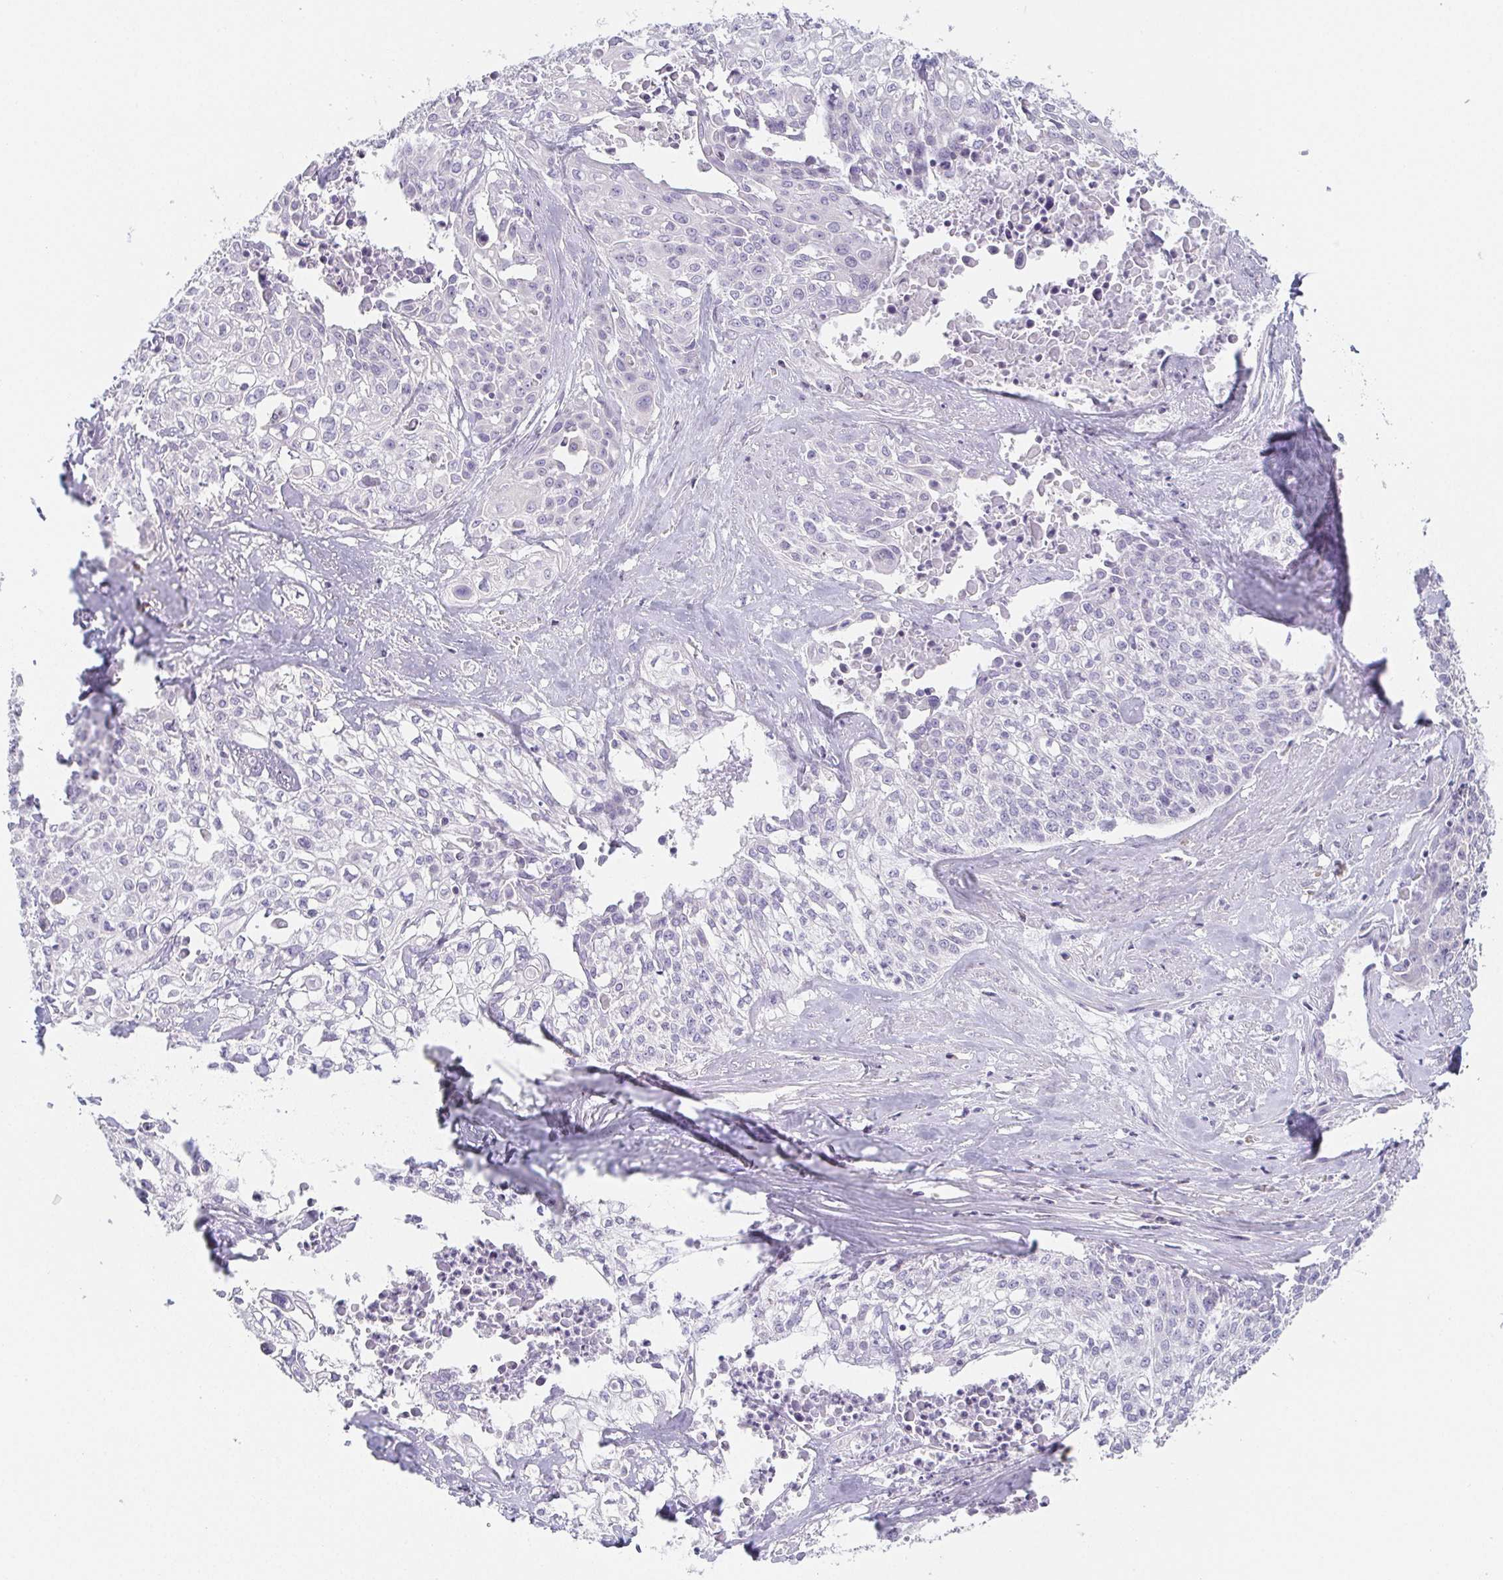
{"staining": {"intensity": "negative", "quantity": "none", "location": "none"}, "tissue": "cervical cancer", "cell_type": "Tumor cells", "image_type": "cancer", "snomed": [{"axis": "morphology", "description": "Squamous cell carcinoma, NOS"}, {"axis": "topography", "description": "Cervix"}], "caption": "This is a histopathology image of immunohistochemistry (IHC) staining of cervical cancer (squamous cell carcinoma), which shows no positivity in tumor cells.", "gene": "PRR27", "patient": {"sex": "female", "age": 39}}